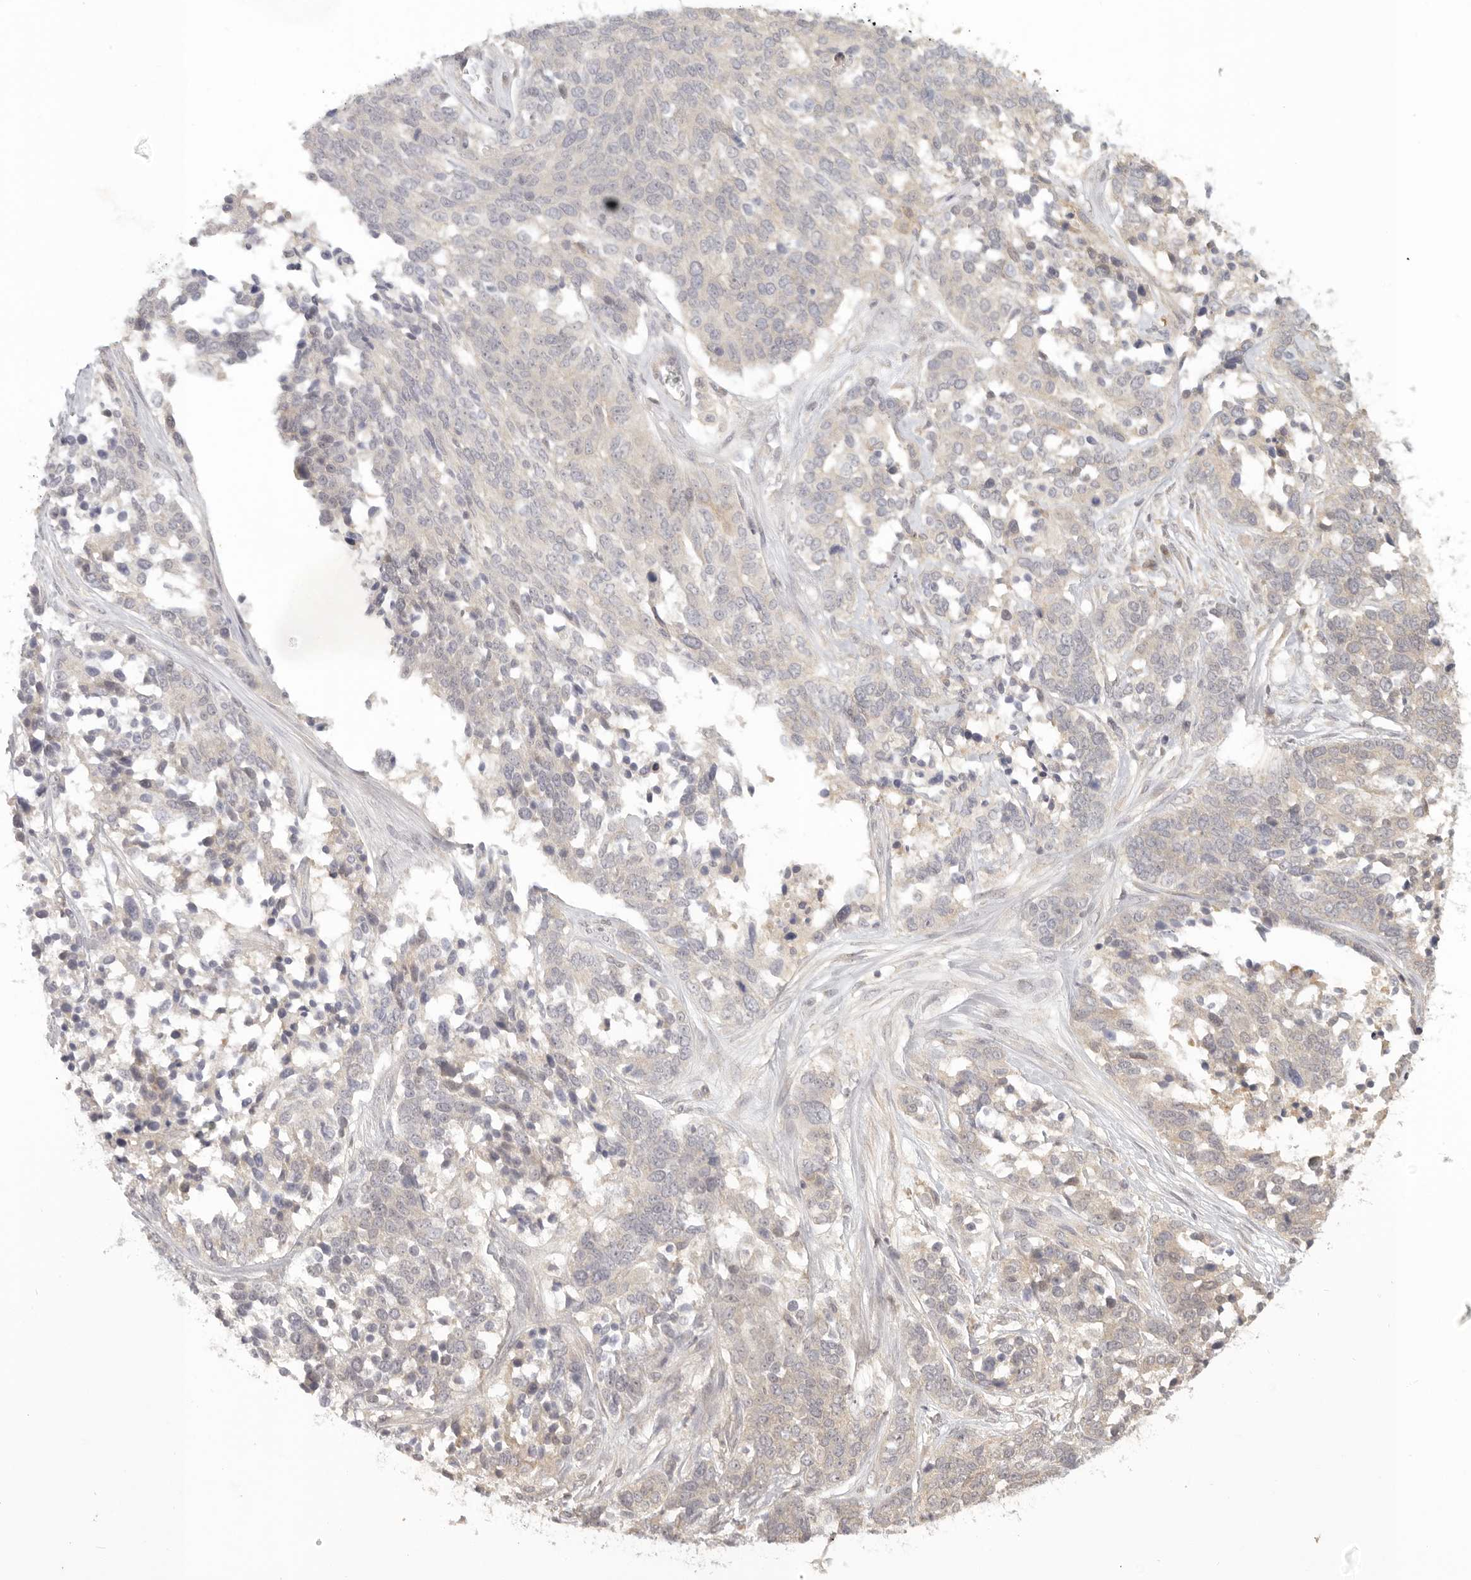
{"staining": {"intensity": "negative", "quantity": "none", "location": "none"}, "tissue": "ovarian cancer", "cell_type": "Tumor cells", "image_type": "cancer", "snomed": [{"axis": "morphology", "description": "Cystadenocarcinoma, serous, NOS"}, {"axis": "topography", "description": "Ovary"}], "caption": "Tumor cells are negative for protein expression in human serous cystadenocarcinoma (ovarian).", "gene": "AHDC1", "patient": {"sex": "female", "age": 44}}